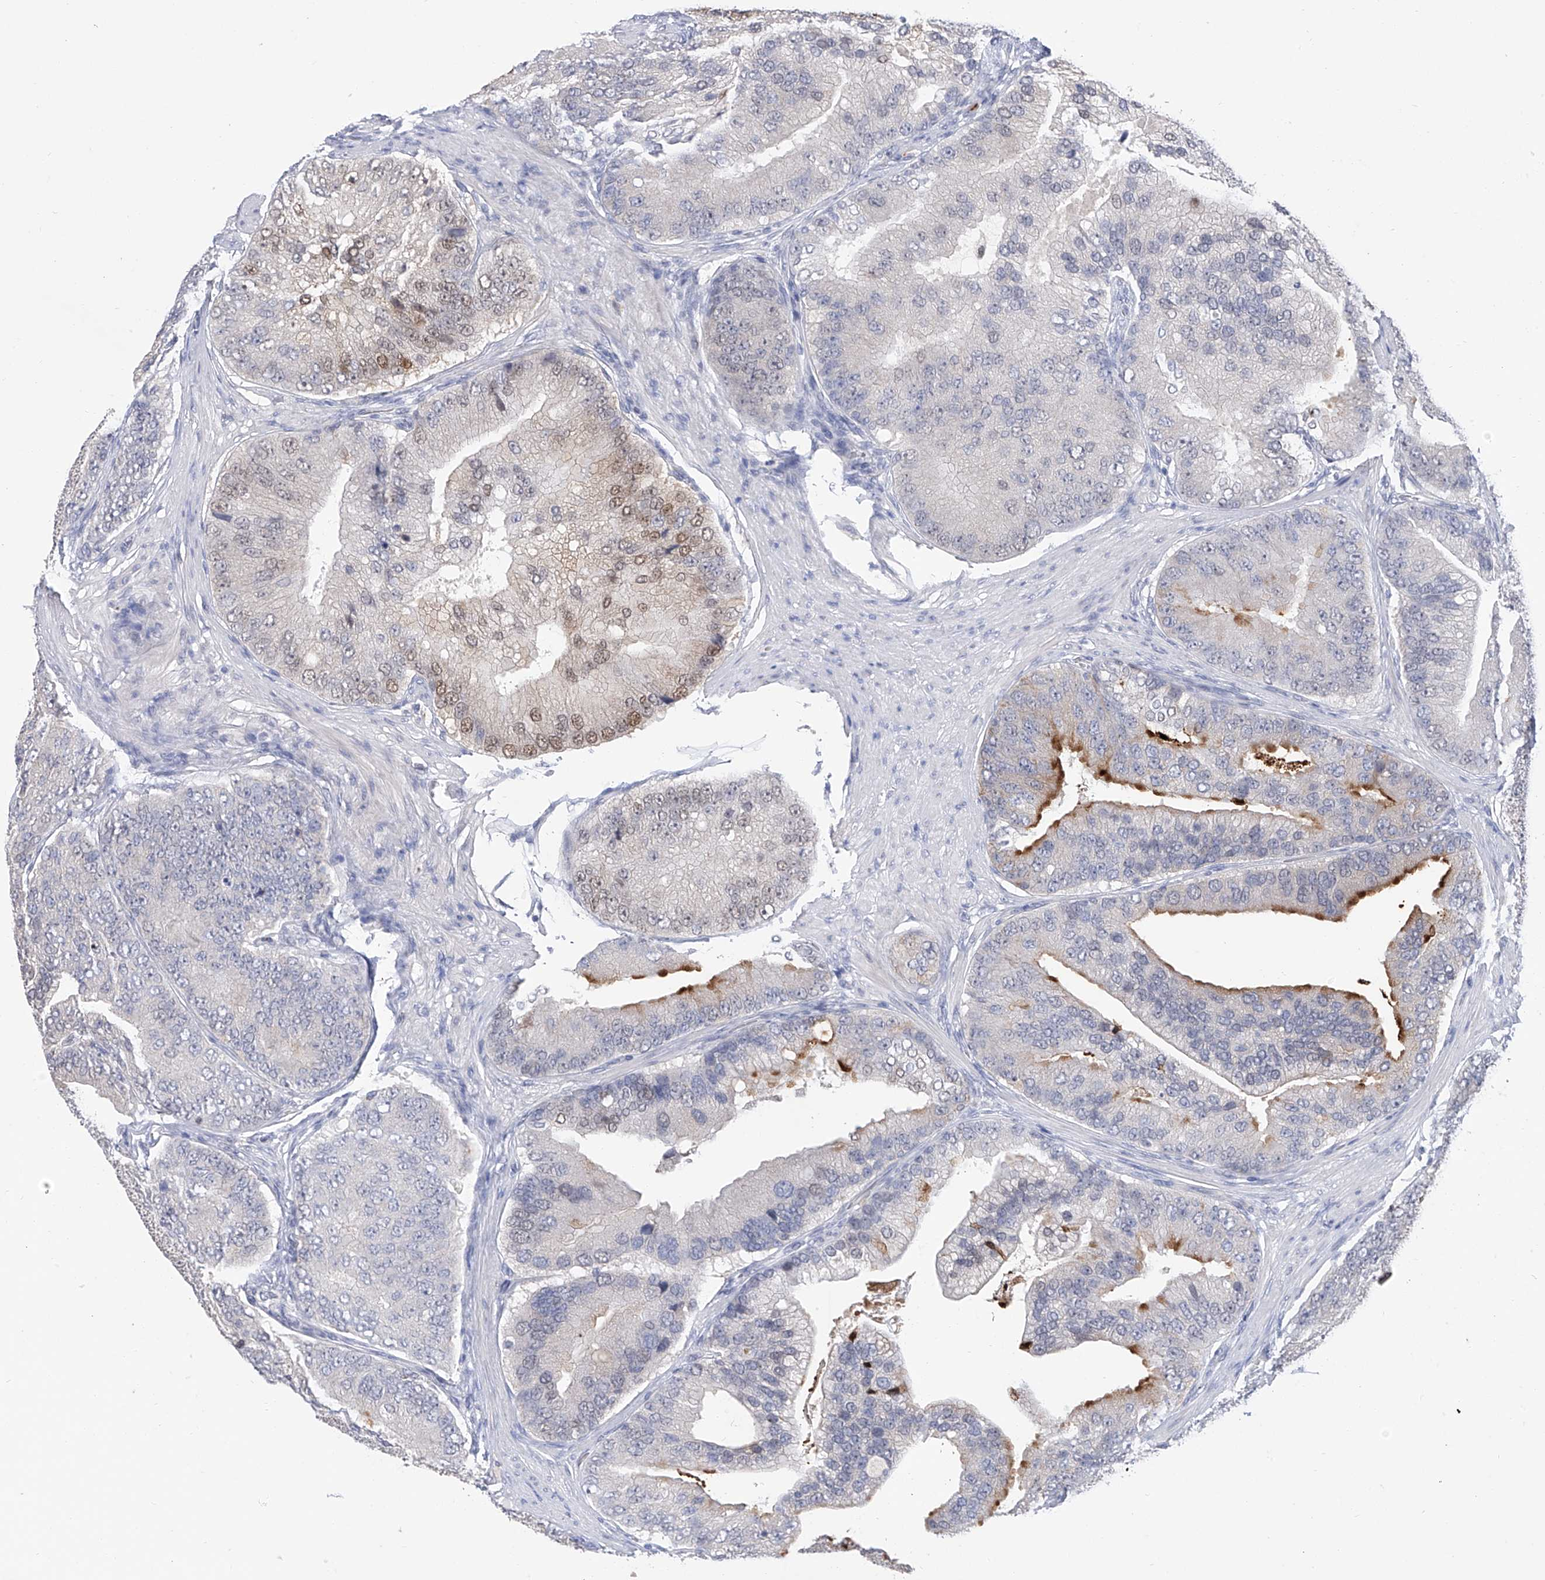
{"staining": {"intensity": "moderate", "quantity": "<25%", "location": "cytoplasmic/membranous,nuclear"}, "tissue": "prostate cancer", "cell_type": "Tumor cells", "image_type": "cancer", "snomed": [{"axis": "morphology", "description": "Adenocarcinoma, High grade"}, {"axis": "topography", "description": "Prostate"}], "caption": "This is an image of IHC staining of prostate cancer, which shows moderate positivity in the cytoplasmic/membranous and nuclear of tumor cells.", "gene": "PHF20", "patient": {"sex": "male", "age": 70}}